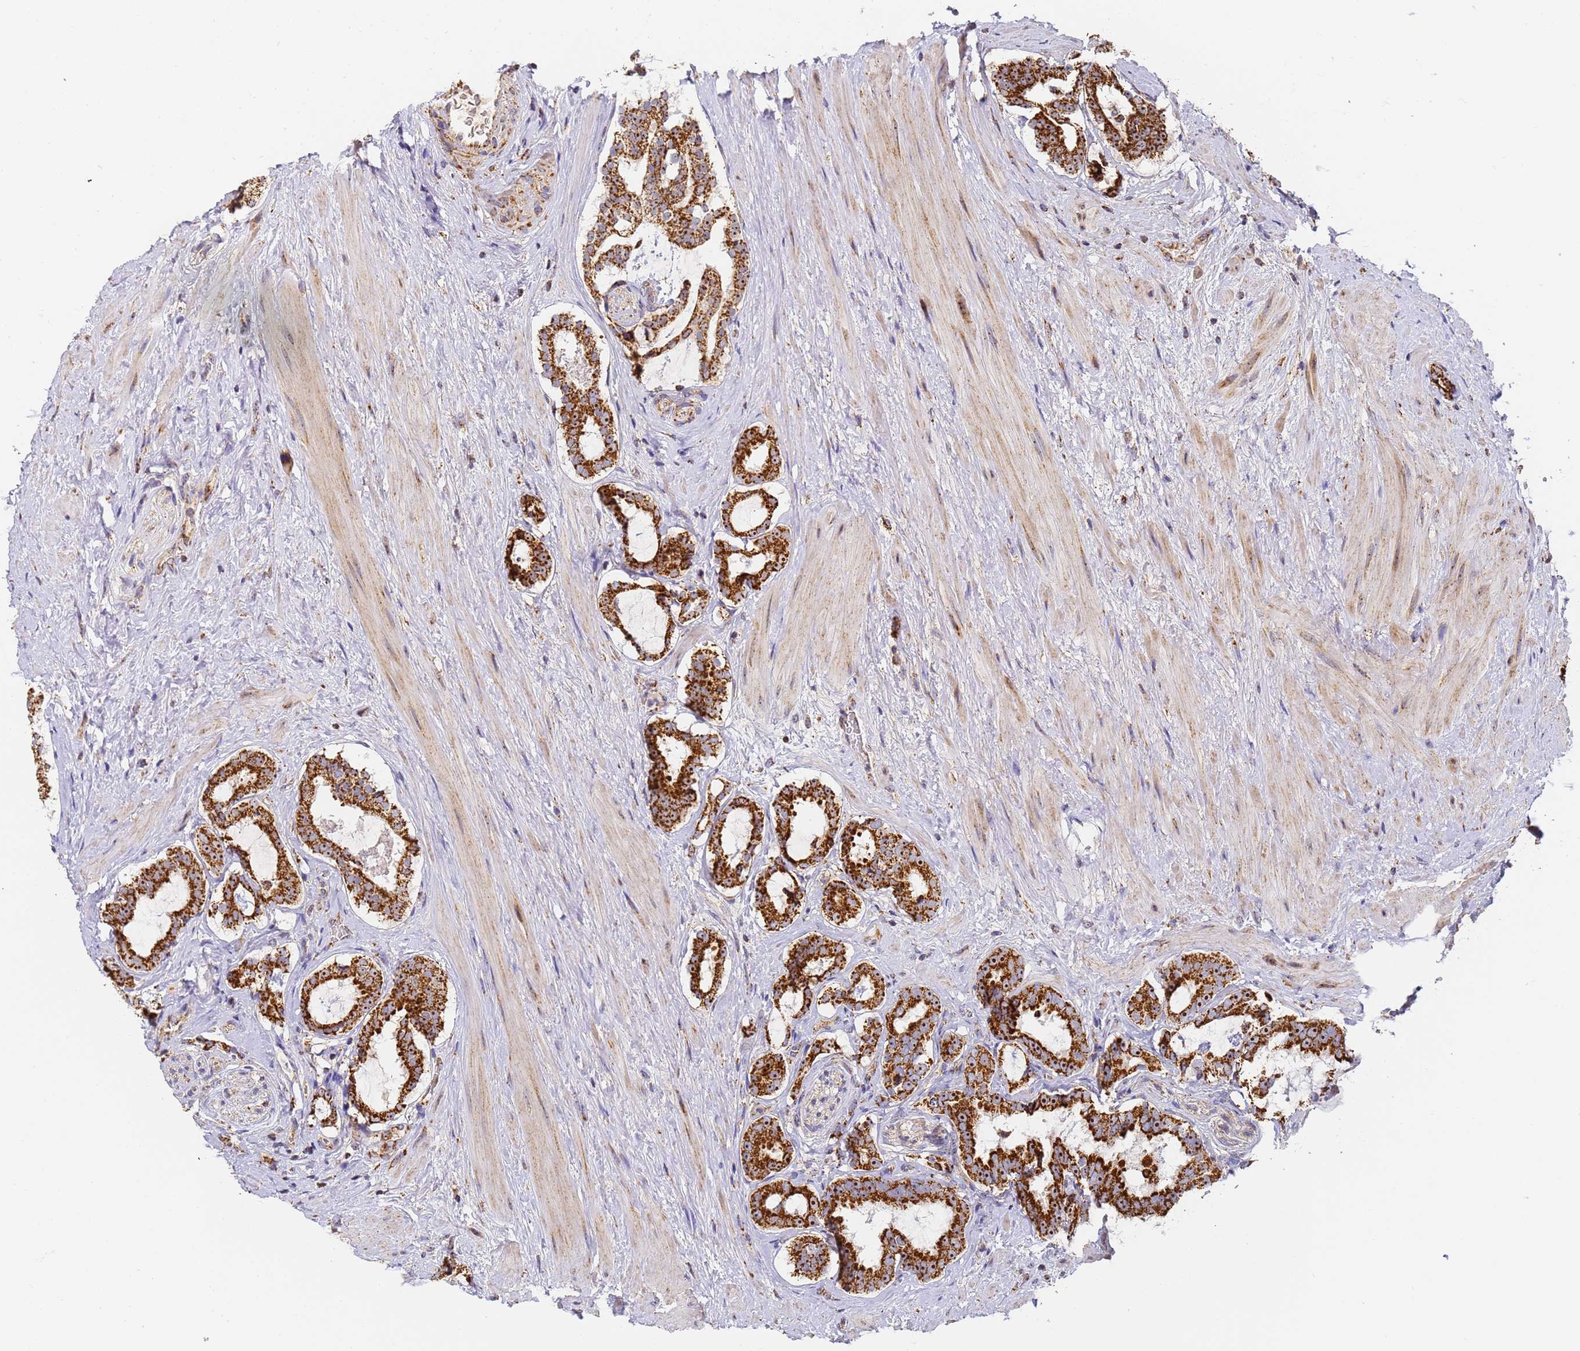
{"staining": {"intensity": "strong", "quantity": ">75%", "location": "cytoplasmic/membranous,nuclear"}, "tissue": "prostate cancer", "cell_type": "Tumor cells", "image_type": "cancer", "snomed": [{"axis": "morphology", "description": "Adenocarcinoma, High grade"}, {"axis": "topography", "description": "Prostate"}], "caption": "Immunohistochemistry (IHC) photomicrograph of human prostate adenocarcinoma (high-grade) stained for a protein (brown), which exhibits high levels of strong cytoplasmic/membranous and nuclear staining in about >75% of tumor cells.", "gene": "FRG2C", "patient": {"sex": "male", "age": 58}}